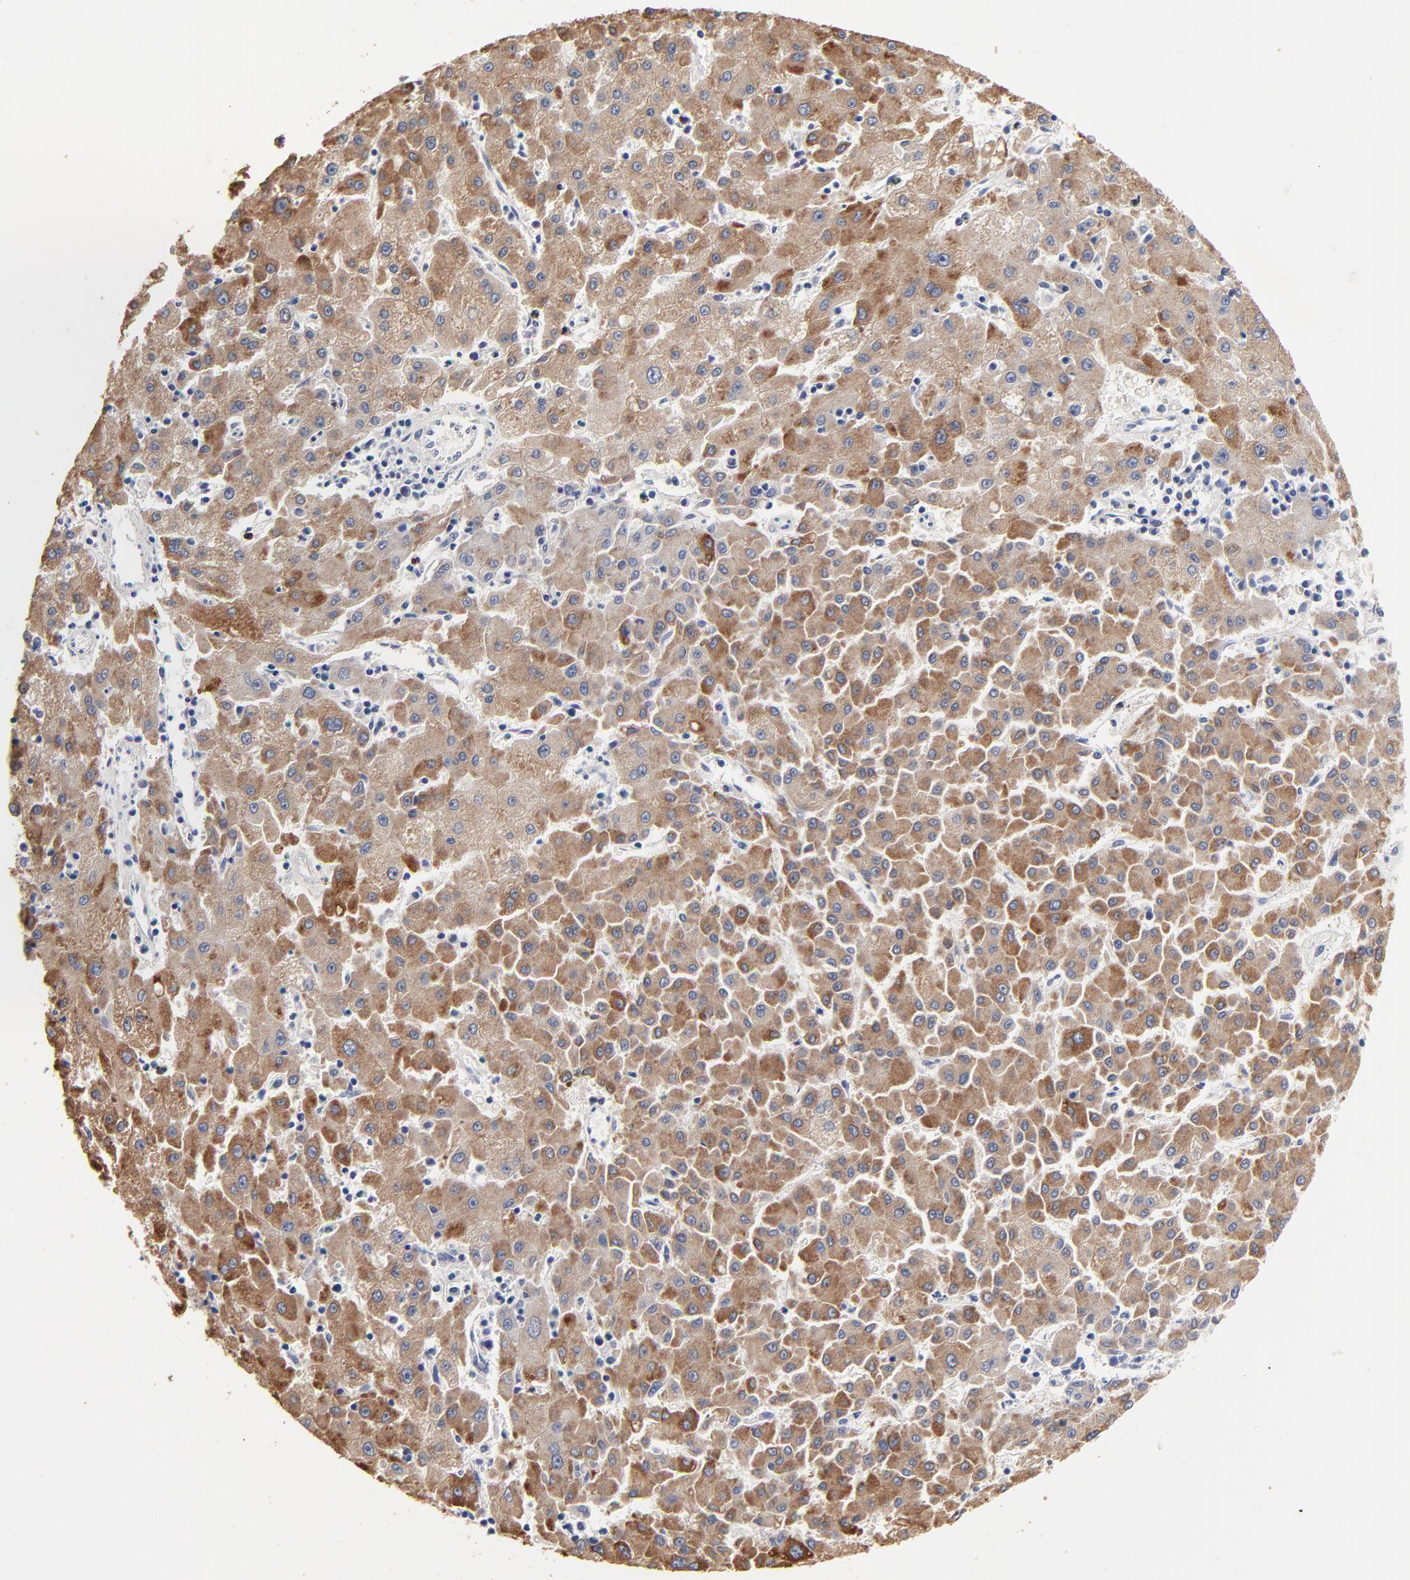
{"staining": {"intensity": "moderate", "quantity": ">75%", "location": "cytoplasmic/membranous"}, "tissue": "liver cancer", "cell_type": "Tumor cells", "image_type": "cancer", "snomed": [{"axis": "morphology", "description": "Carcinoma, Hepatocellular, NOS"}, {"axis": "topography", "description": "Liver"}], "caption": "Moderate cytoplasmic/membranous positivity is present in approximately >75% of tumor cells in liver cancer (hepatocellular carcinoma).", "gene": "AADAC", "patient": {"sex": "male", "age": 72}}